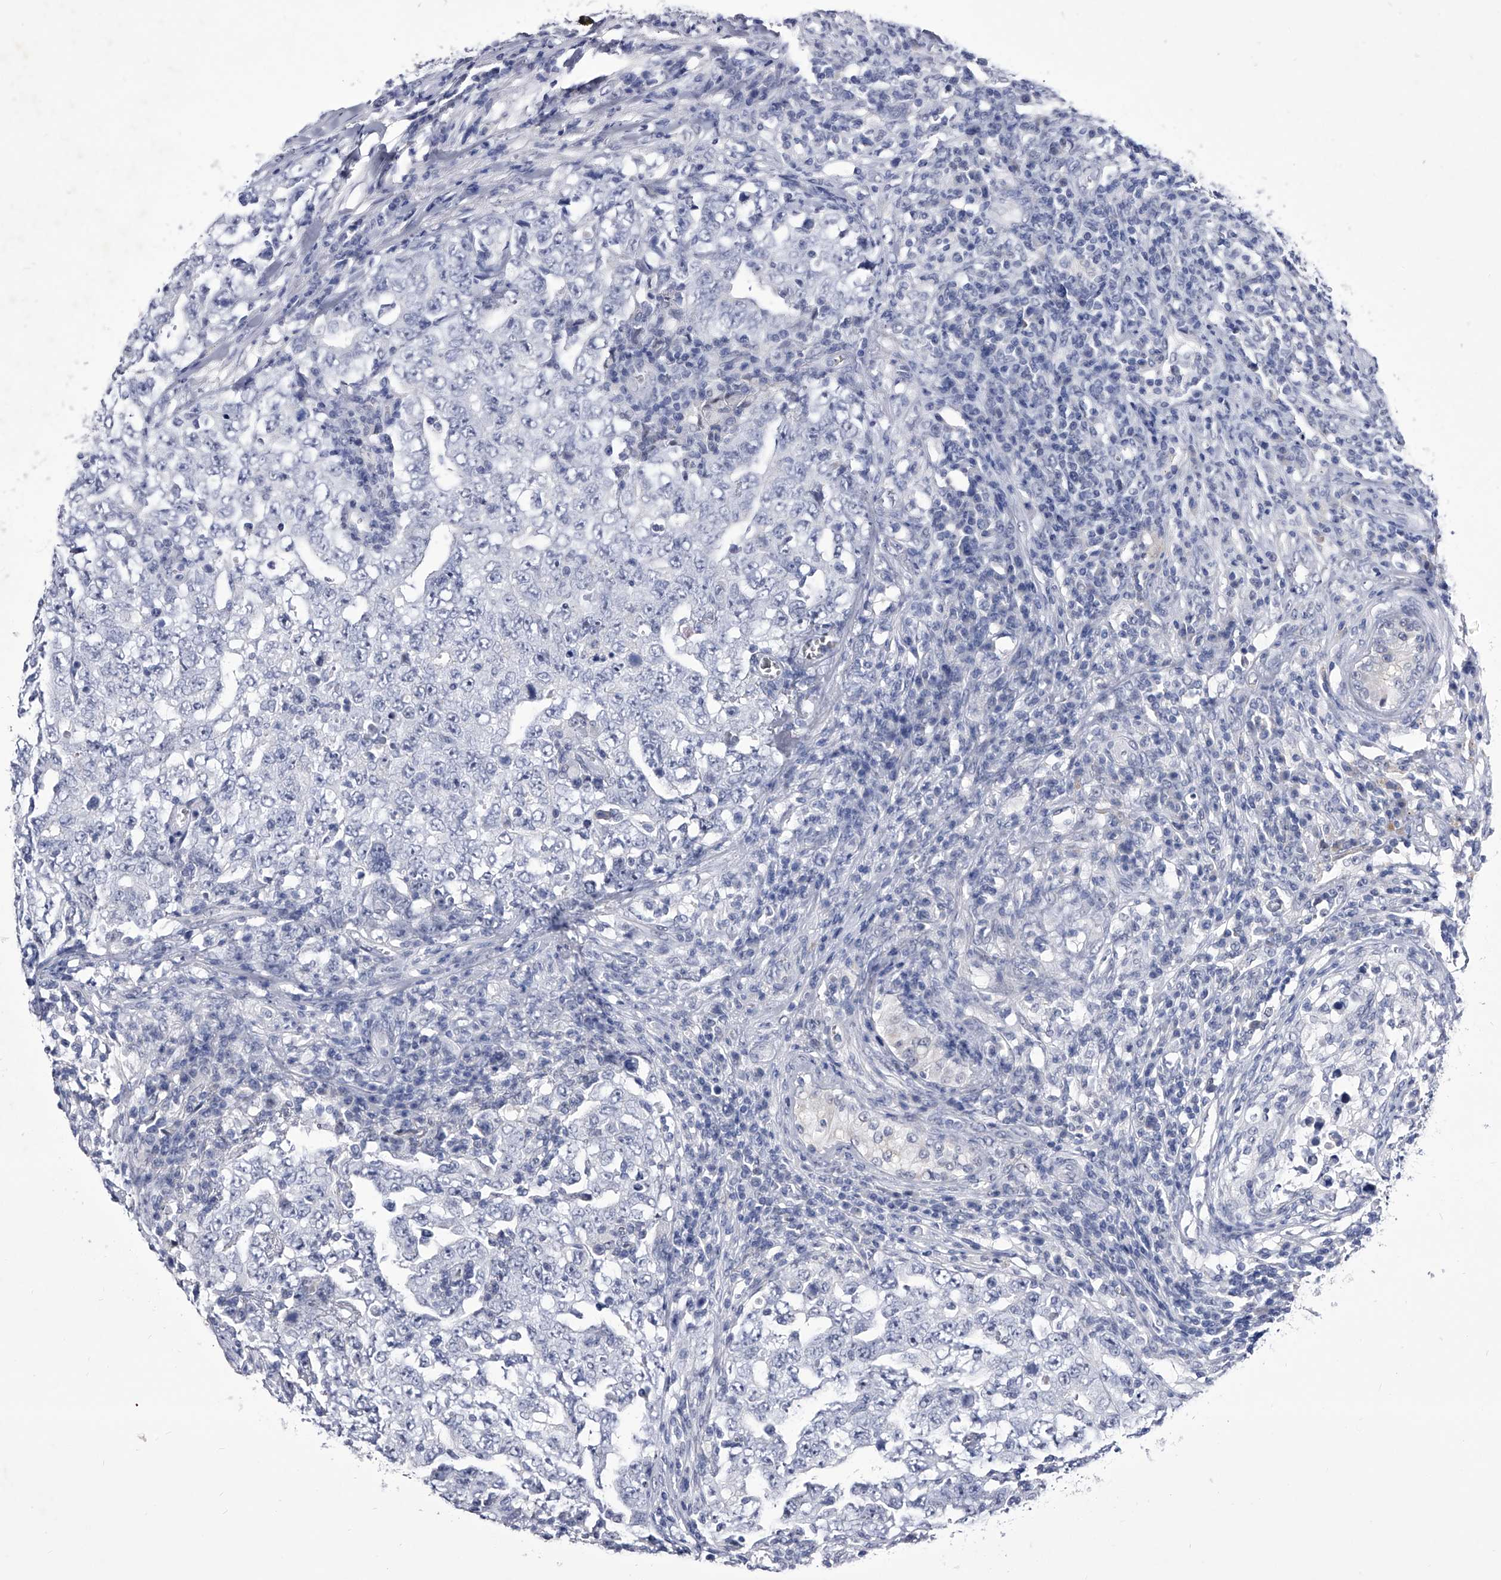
{"staining": {"intensity": "negative", "quantity": "none", "location": "none"}, "tissue": "testis cancer", "cell_type": "Tumor cells", "image_type": "cancer", "snomed": [{"axis": "morphology", "description": "Carcinoma, Embryonal, NOS"}, {"axis": "topography", "description": "Testis"}], "caption": "The histopathology image reveals no significant expression in tumor cells of testis cancer.", "gene": "CRISP2", "patient": {"sex": "male", "age": 26}}